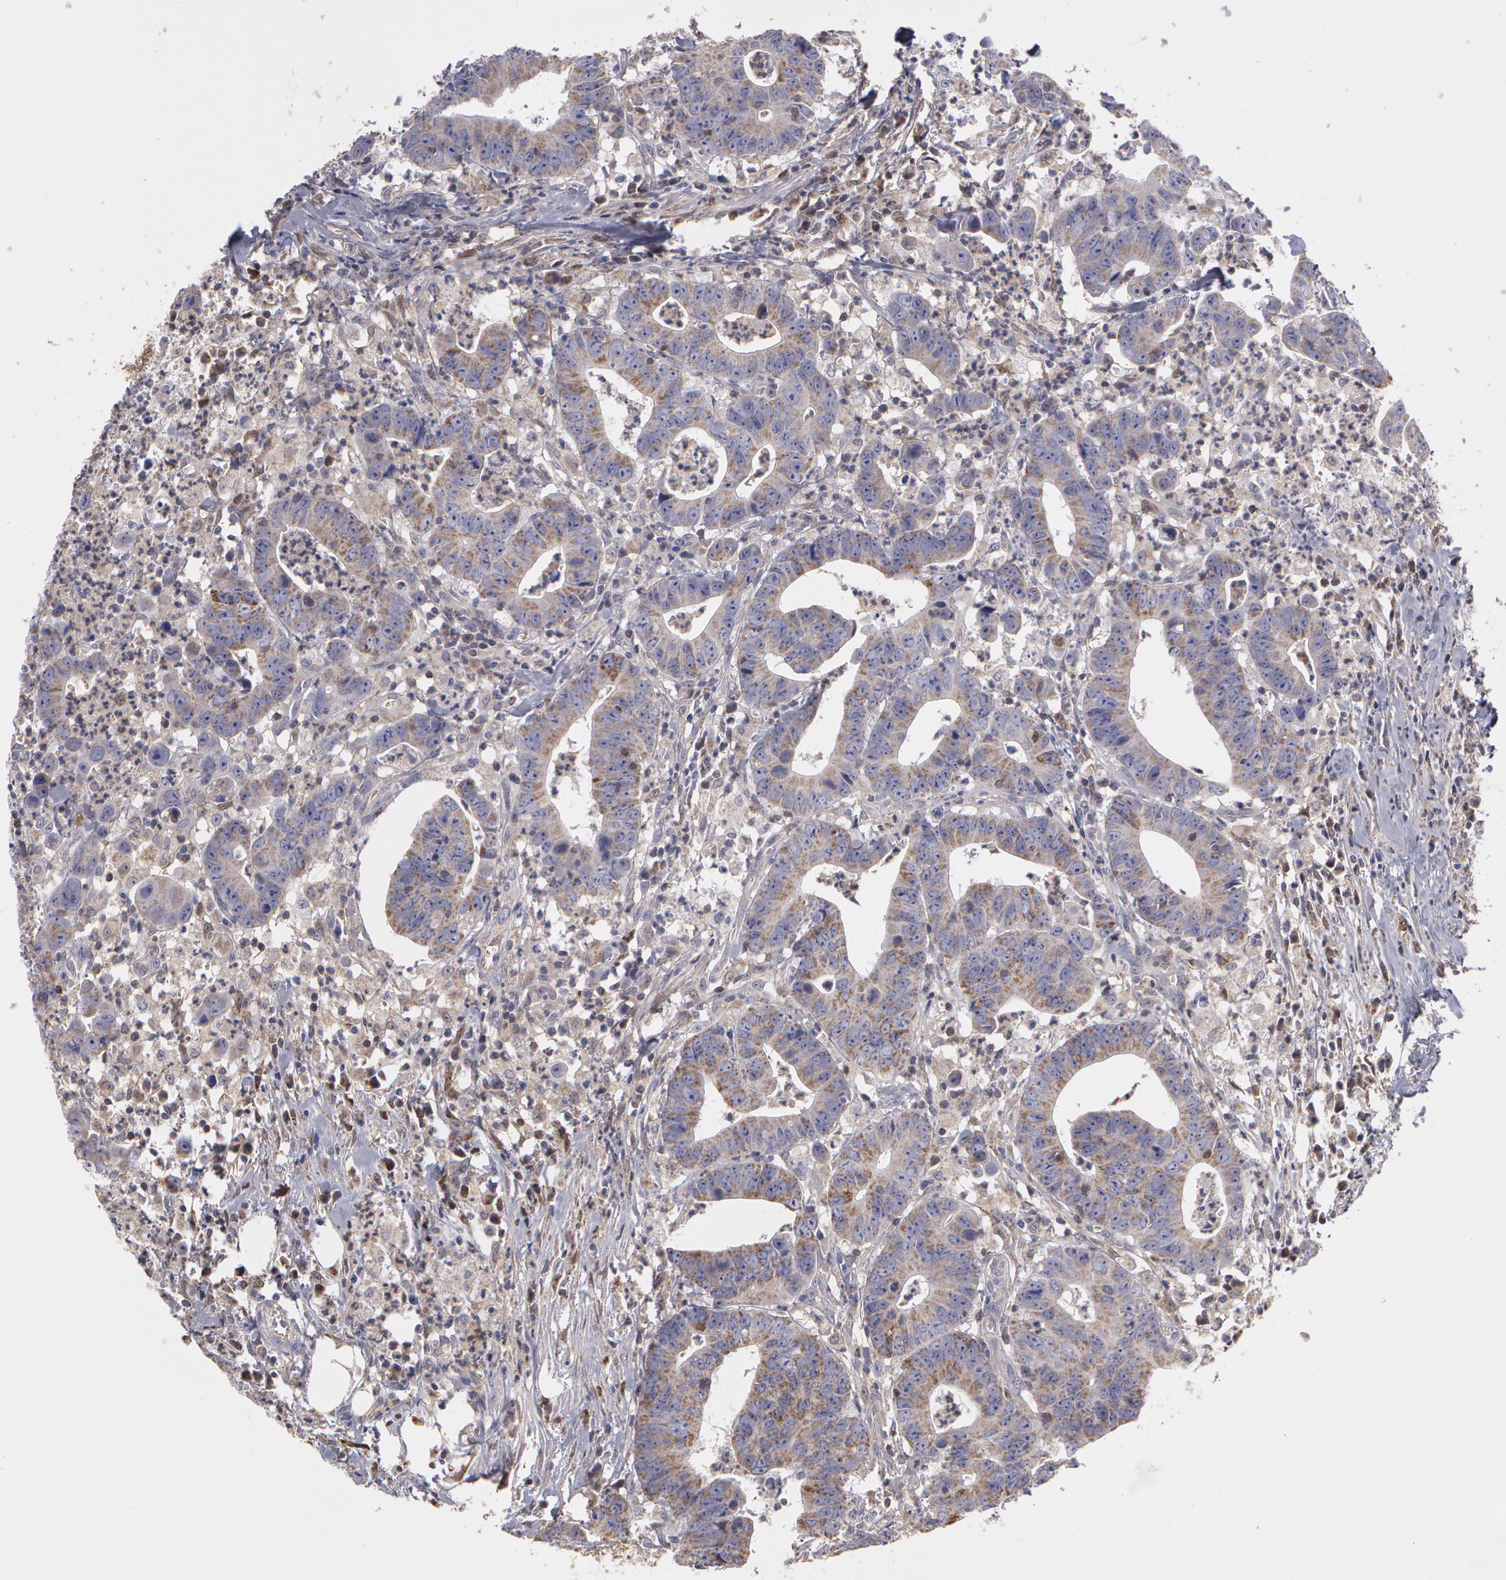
{"staining": {"intensity": "moderate", "quantity": "25%-75%", "location": "cytoplasmic/membranous"}, "tissue": "colorectal cancer", "cell_type": "Tumor cells", "image_type": "cancer", "snomed": [{"axis": "morphology", "description": "Adenocarcinoma, NOS"}, {"axis": "topography", "description": "Colon"}], "caption": "DAB immunohistochemical staining of colorectal cancer reveals moderate cytoplasmic/membranous protein expression in approximately 25%-75% of tumor cells.", "gene": "MPST", "patient": {"sex": "male", "age": 55}}